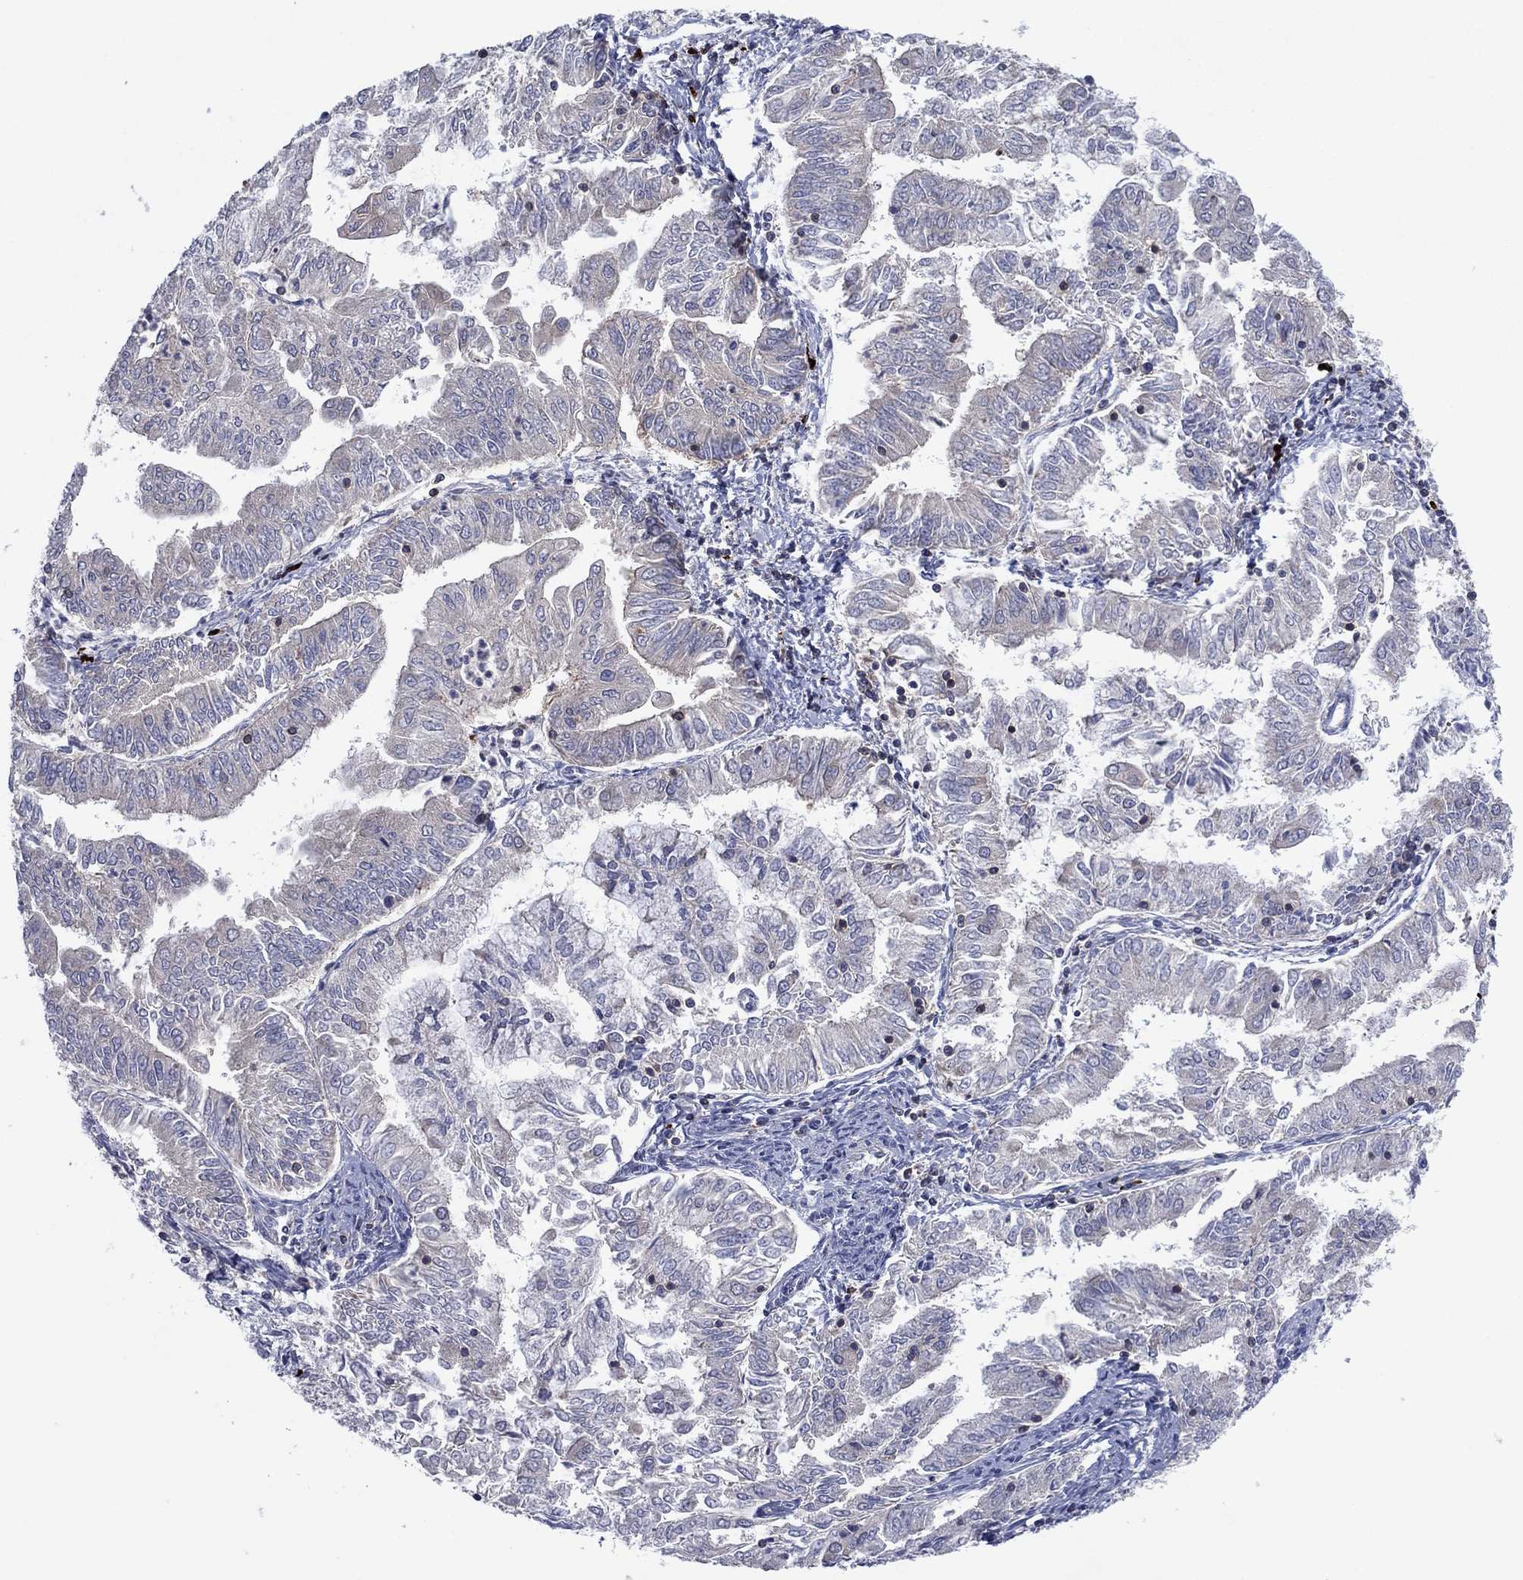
{"staining": {"intensity": "negative", "quantity": "none", "location": "none"}, "tissue": "endometrial cancer", "cell_type": "Tumor cells", "image_type": "cancer", "snomed": [{"axis": "morphology", "description": "Adenocarcinoma, NOS"}, {"axis": "topography", "description": "Endometrium"}], "caption": "High magnification brightfield microscopy of adenocarcinoma (endometrial) stained with DAB (brown) and counterstained with hematoxylin (blue): tumor cells show no significant expression.", "gene": "PVR", "patient": {"sex": "female", "age": 56}}